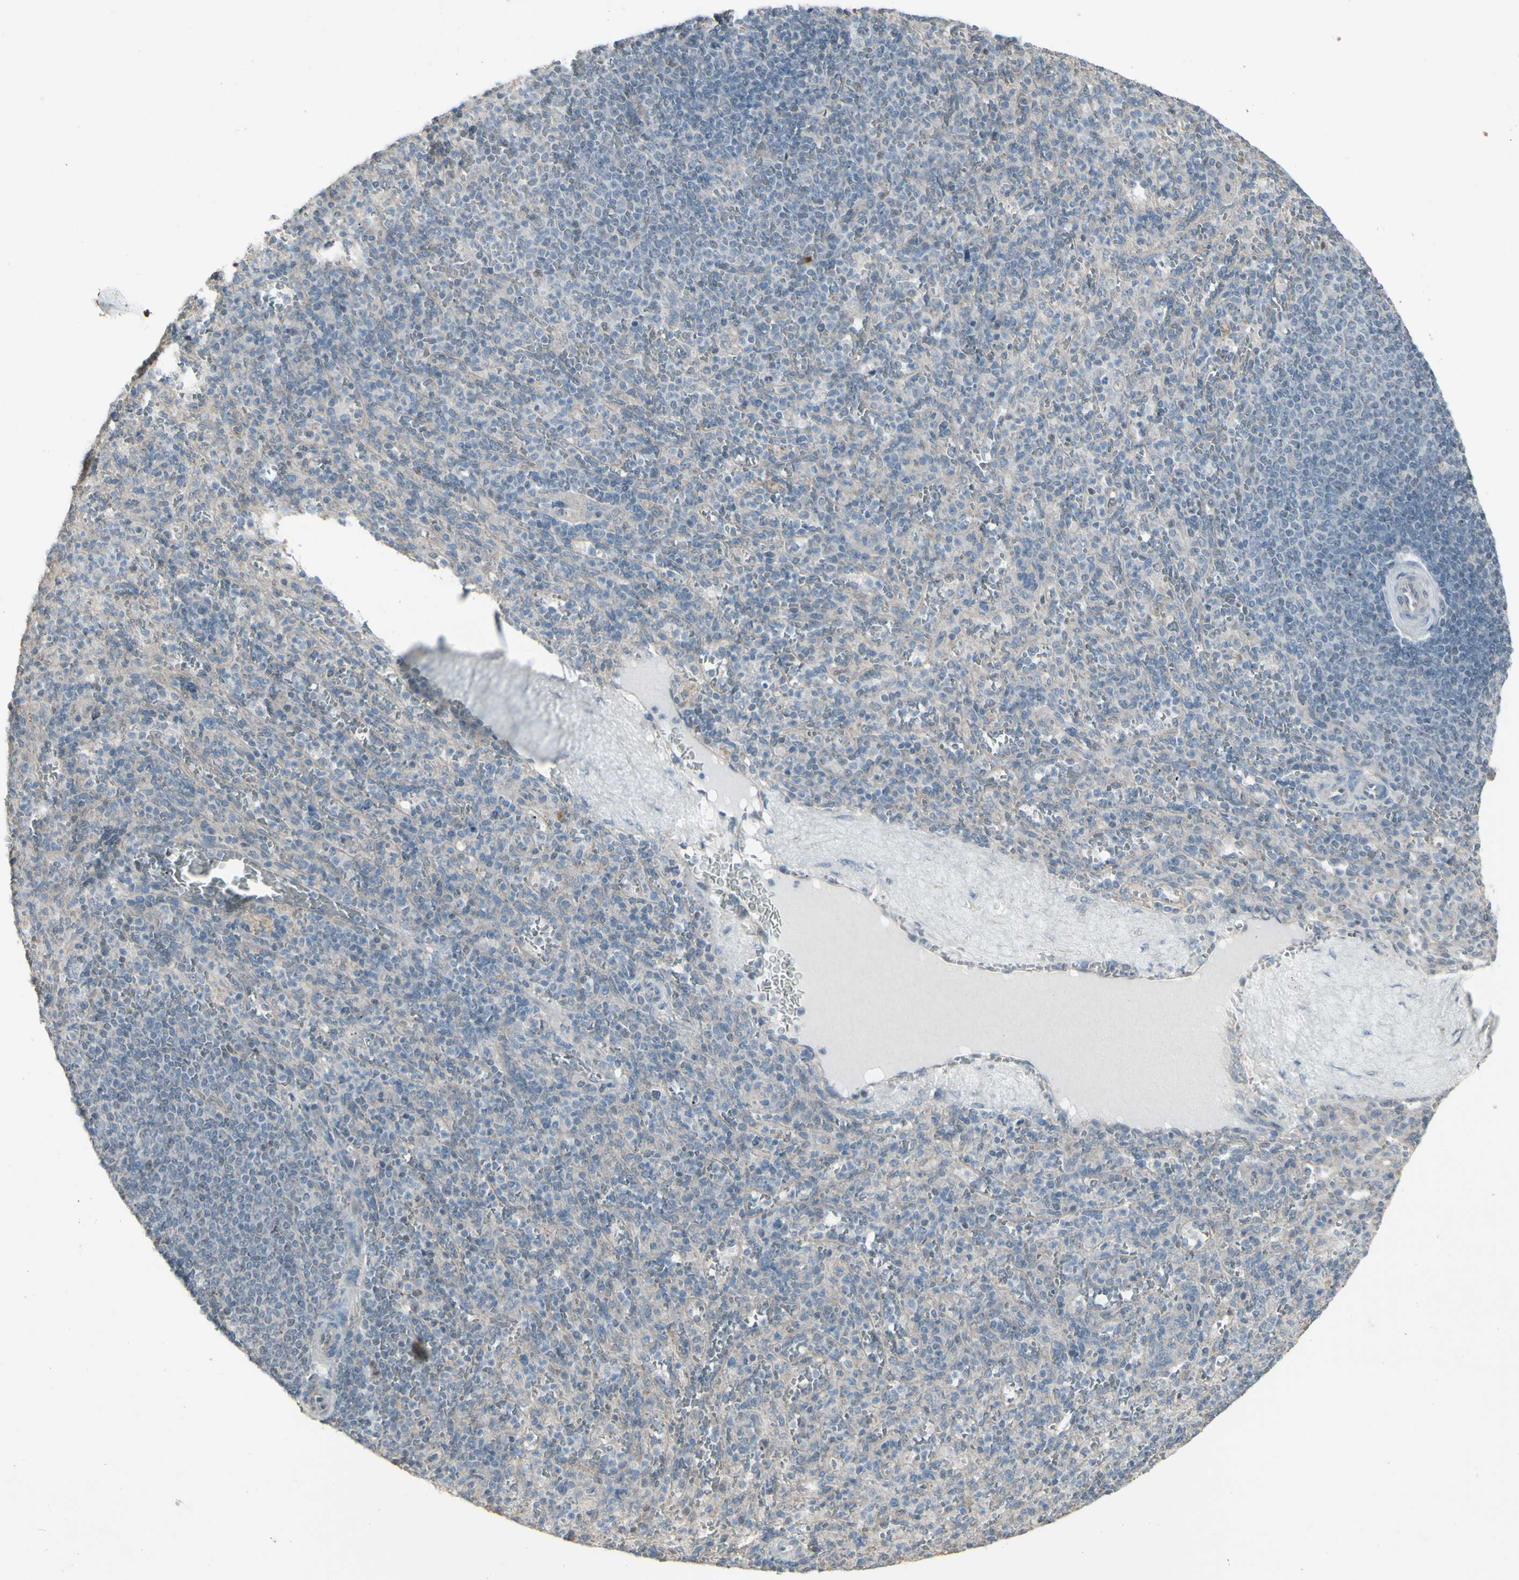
{"staining": {"intensity": "negative", "quantity": "none", "location": "none"}, "tissue": "spleen", "cell_type": "Cells in red pulp", "image_type": "normal", "snomed": [{"axis": "morphology", "description": "Normal tissue, NOS"}, {"axis": "topography", "description": "Spleen"}], "caption": "High magnification brightfield microscopy of normal spleen stained with DAB (3,3'-diaminobenzidine) (brown) and counterstained with hematoxylin (blue): cells in red pulp show no significant expression.", "gene": "ENSG00000285526", "patient": {"sex": "male", "age": 36}}